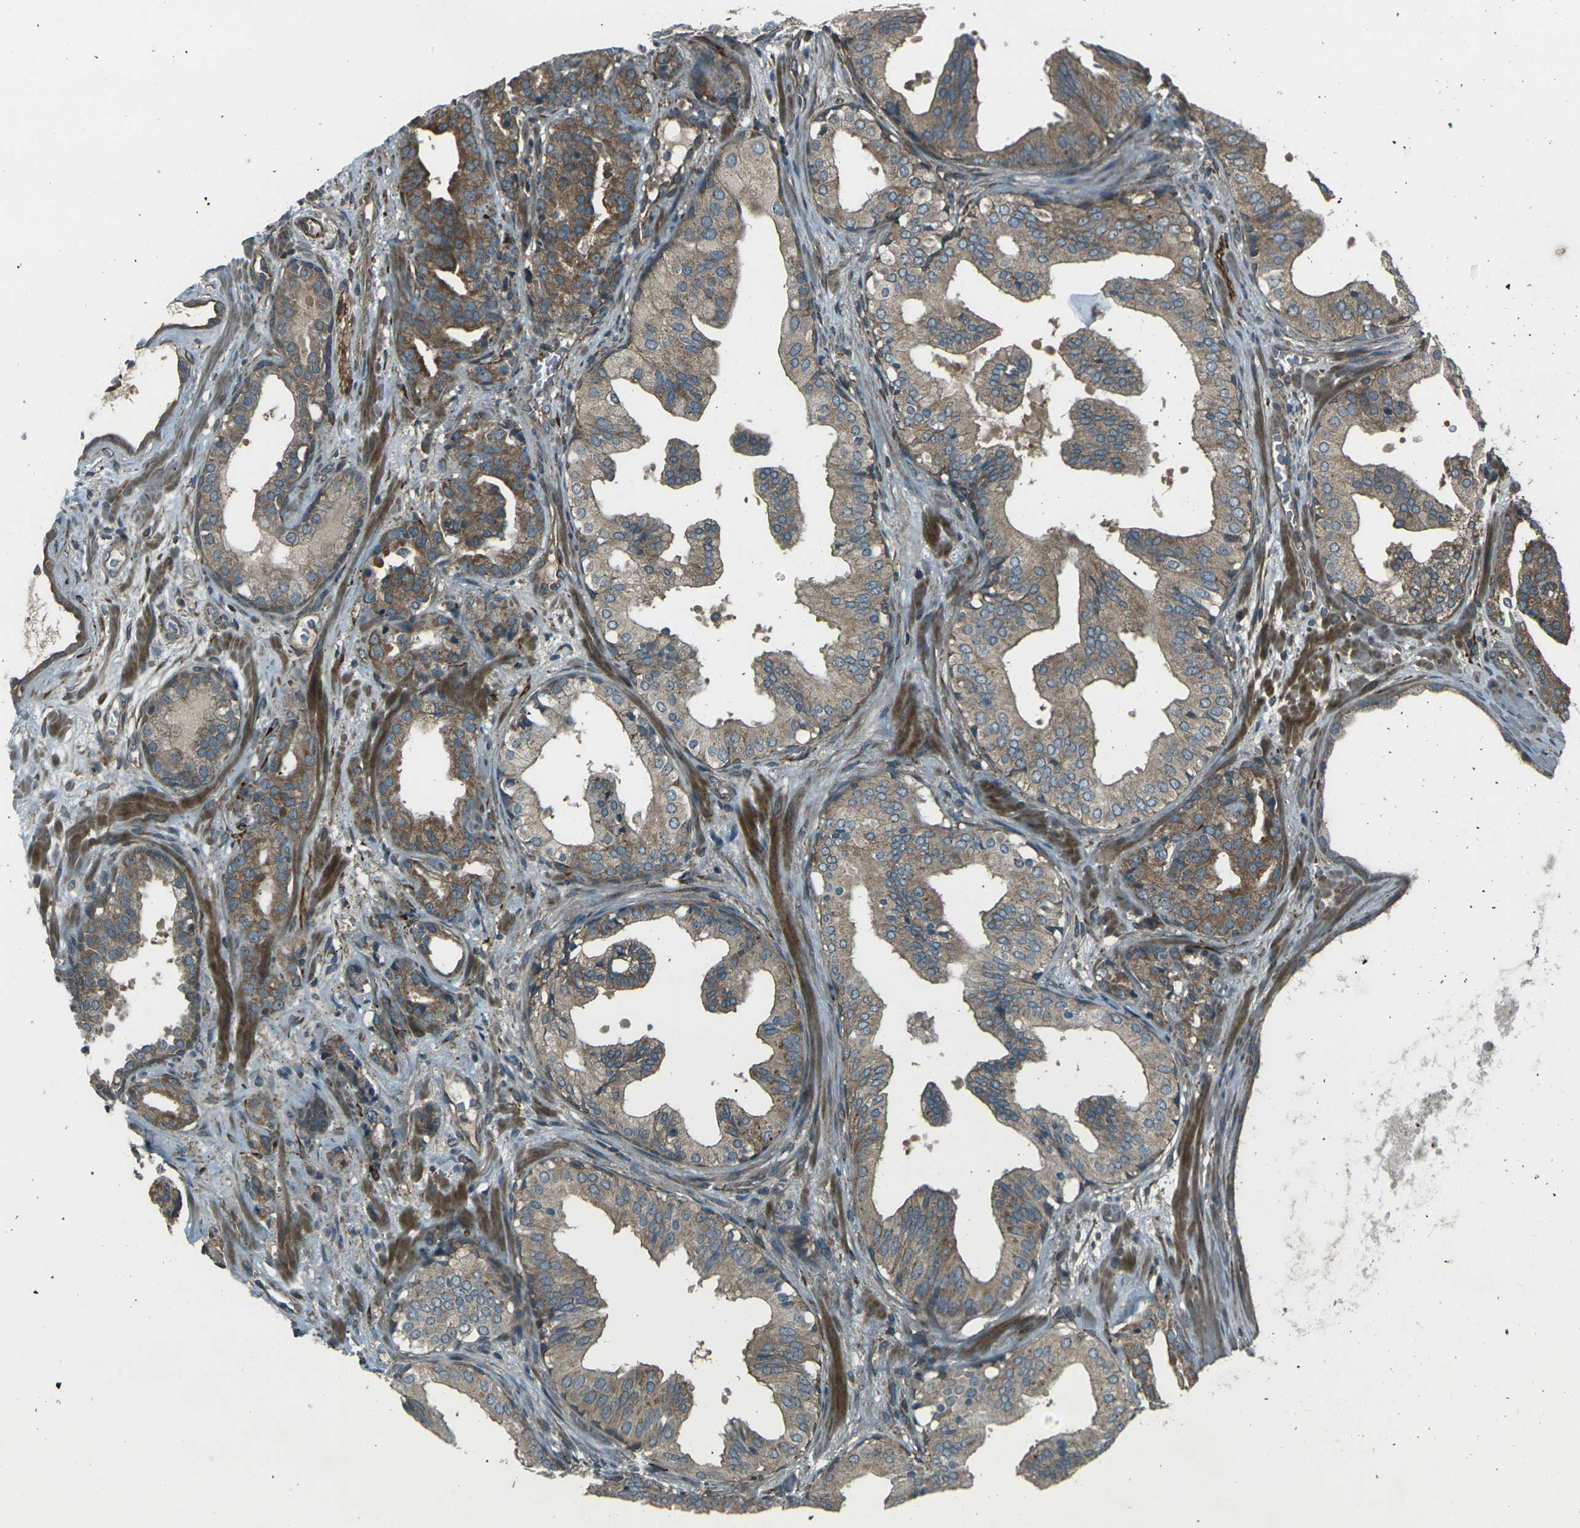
{"staining": {"intensity": "strong", "quantity": "25%-75%", "location": "cytoplasmic/membranous"}, "tissue": "prostate cancer", "cell_type": "Tumor cells", "image_type": "cancer", "snomed": [{"axis": "morphology", "description": "Adenocarcinoma, Low grade"}, {"axis": "topography", "description": "Prostate"}], "caption": "Immunohistochemical staining of prostate low-grade adenocarcinoma demonstrates high levels of strong cytoplasmic/membranous protein staining in approximately 25%-75% of tumor cells. The staining was performed using DAB to visualize the protein expression in brown, while the nuclei were stained in blue with hematoxylin (Magnification: 20x).", "gene": "LSMEM1", "patient": {"sex": "male", "age": 63}}